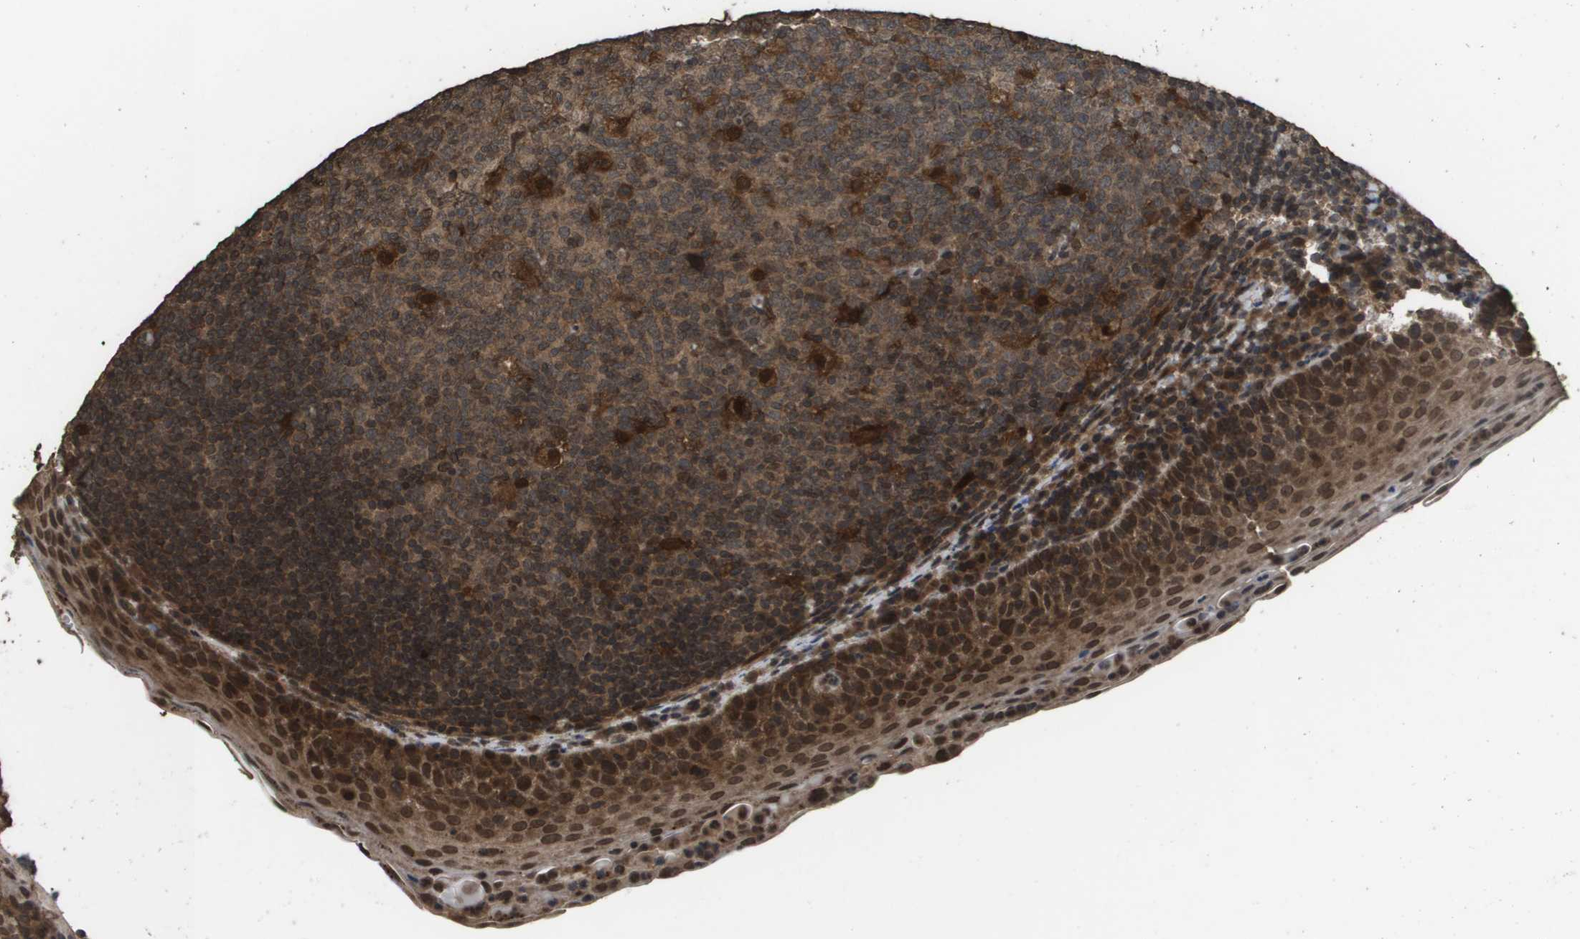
{"staining": {"intensity": "strong", "quantity": "<25%", "location": "cytoplasmic/membranous,nuclear"}, "tissue": "tonsil", "cell_type": "Germinal center cells", "image_type": "normal", "snomed": [{"axis": "morphology", "description": "Normal tissue, NOS"}, {"axis": "topography", "description": "Tonsil"}], "caption": "Strong cytoplasmic/membranous,nuclear expression for a protein is present in approximately <25% of germinal center cells of benign tonsil using immunohistochemistry.", "gene": "AXIN2", "patient": {"sex": "male", "age": 17}}